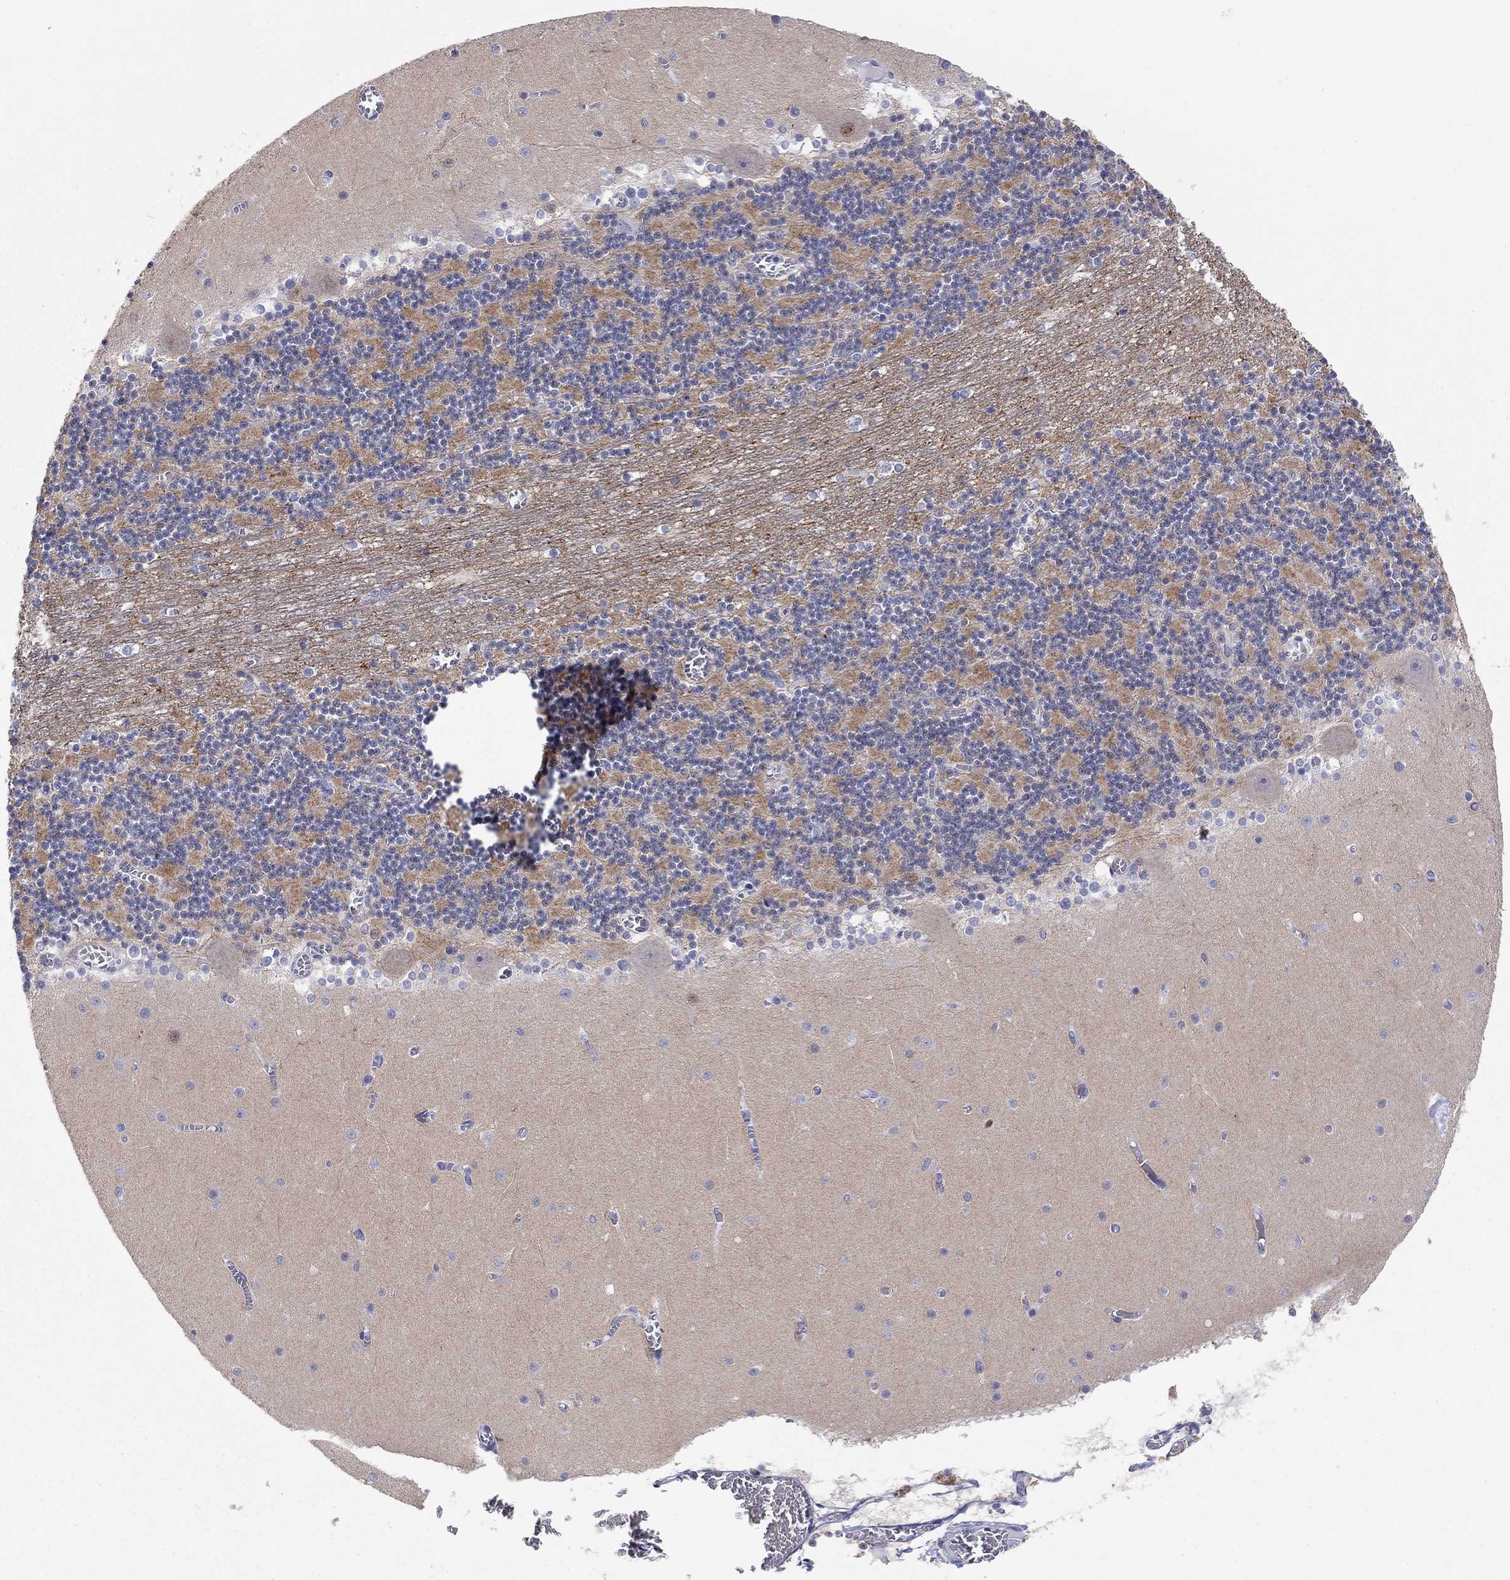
{"staining": {"intensity": "negative", "quantity": "none", "location": "none"}, "tissue": "cerebellum", "cell_type": "Cells in granular layer", "image_type": "normal", "snomed": [{"axis": "morphology", "description": "Normal tissue, NOS"}, {"axis": "topography", "description": "Cerebellum"}], "caption": "IHC of unremarkable cerebellum exhibits no positivity in cells in granular layer.", "gene": "CPNE6", "patient": {"sex": "female", "age": 28}}